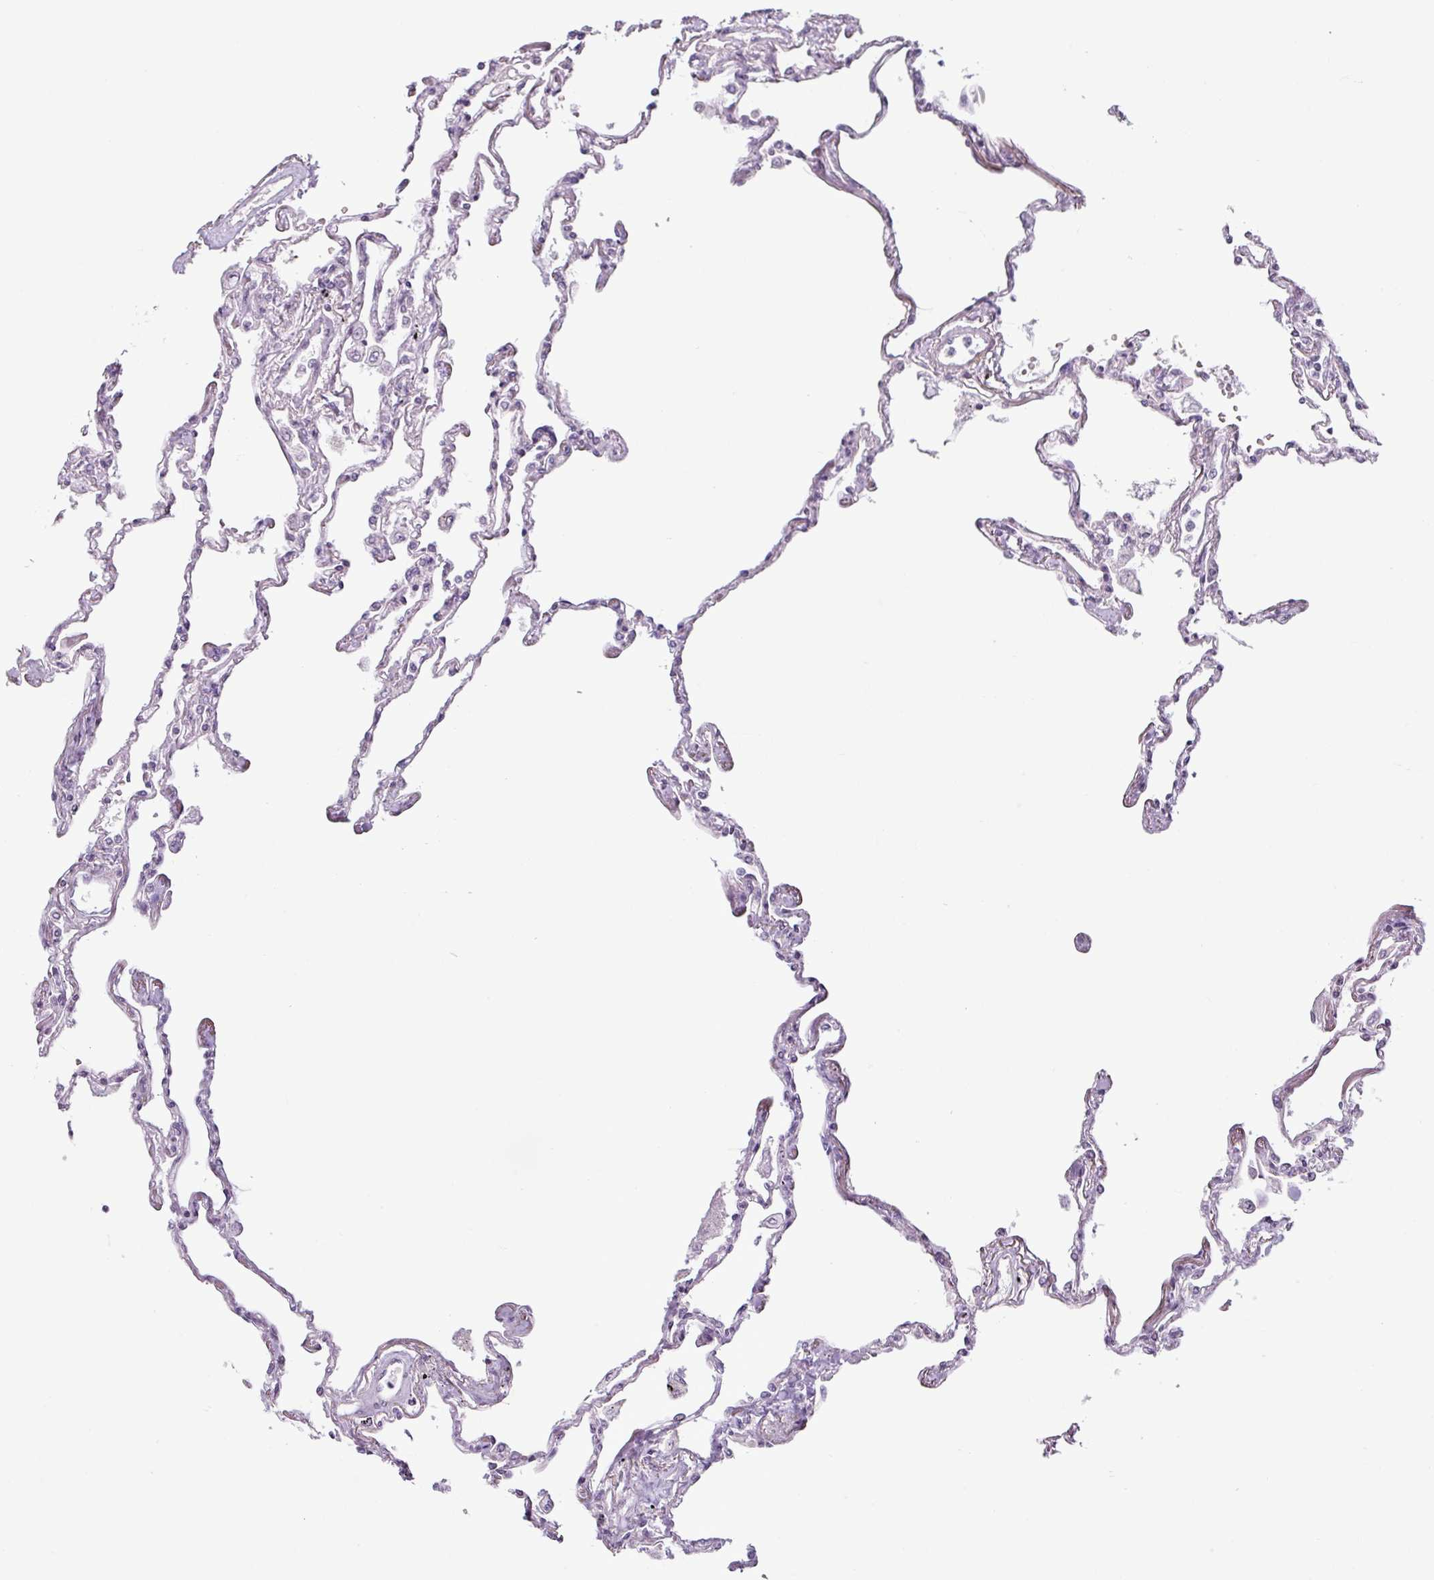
{"staining": {"intensity": "negative", "quantity": "none", "location": "none"}, "tissue": "lung", "cell_type": "Alveolar cells", "image_type": "normal", "snomed": [{"axis": "morphology", "description": "Normal tissue, NOS"}, {"axis": "topography", "description": "Lung"}], "caption": "This is a photomicrograph of immunohistochemistry (IHC) staining of unremarkable lung, which shows no positivity in alveolar cells. Nuclei are stained in blue.", "gene": "OR52D1", "patient": {"sex": "female", "age": 67}}